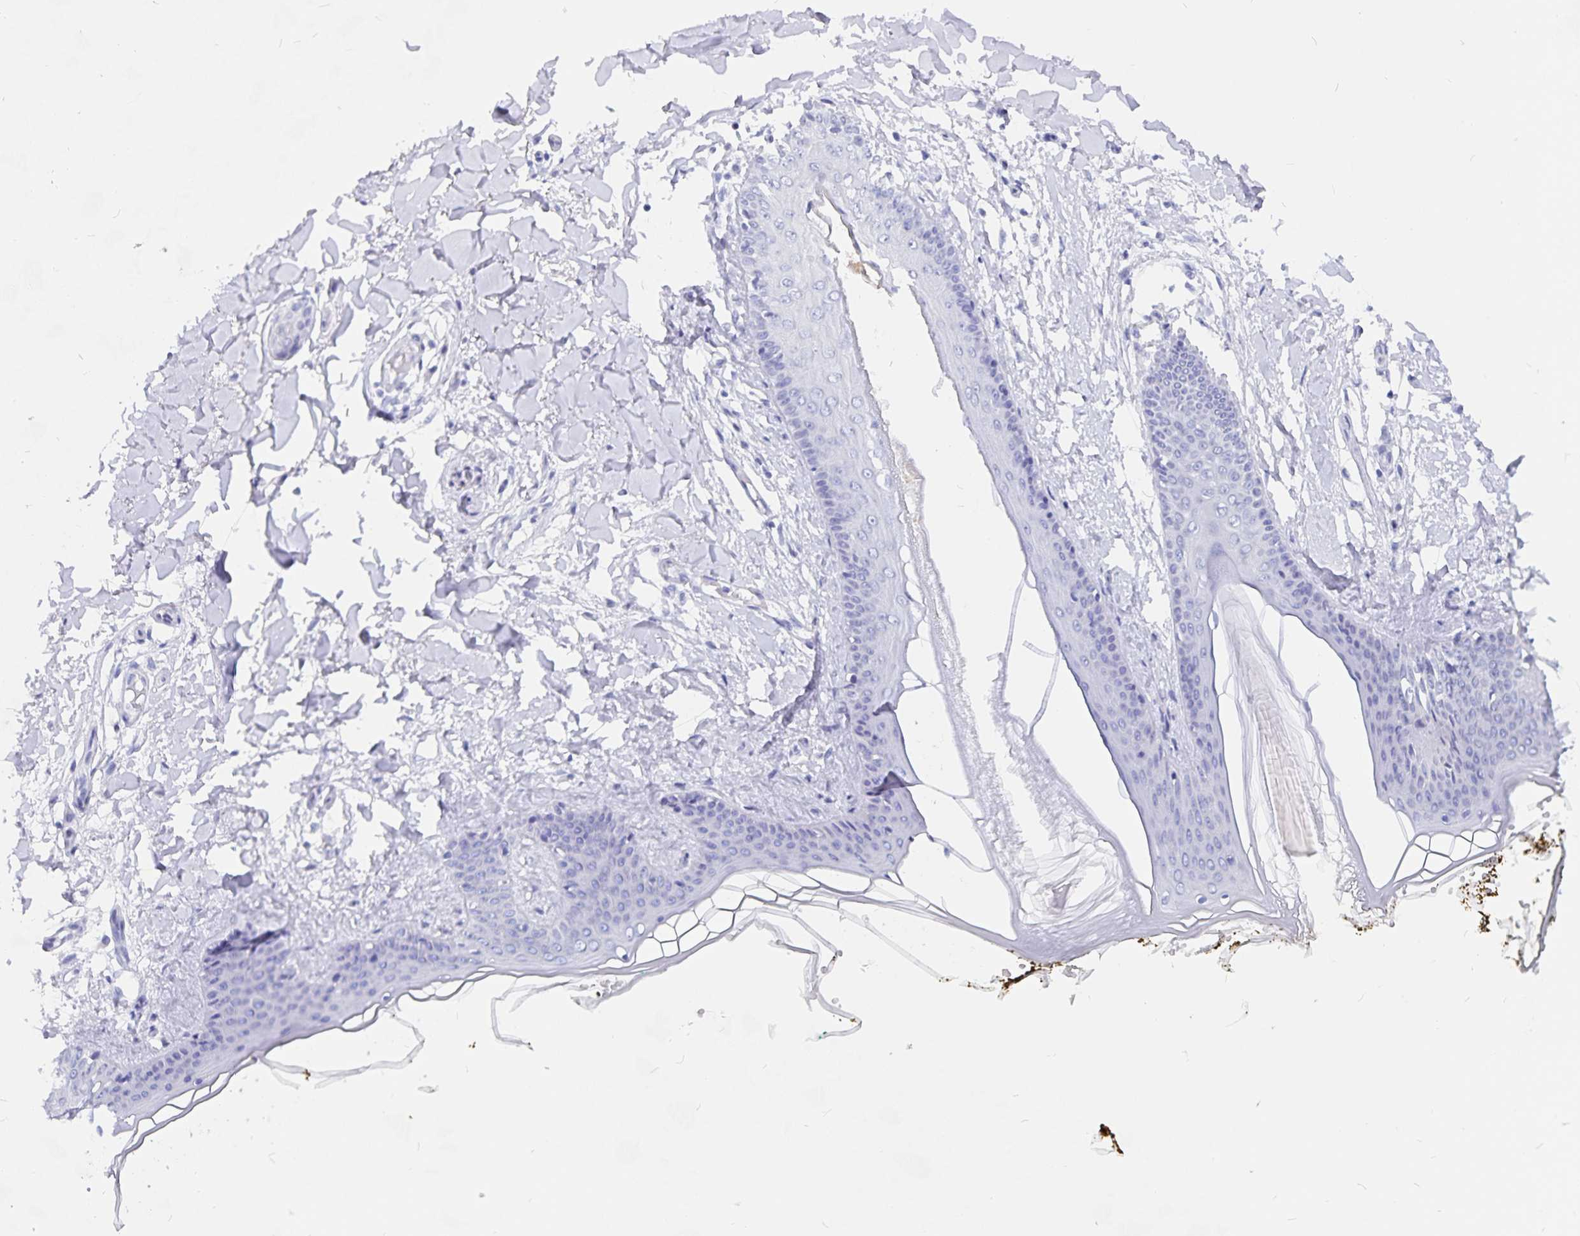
{"staining": {"intensity": "negative", "quantity": "none", "location": "none"}, "tissue": "skin", "cell_type": "Fibroblasts", "image_type": "normal", "snomed": [{"axis": "morphology", "description": "Normal tissue, NOS"}, {"axis": "topography", "description": "Skin"}], "caption": "Immunohistochemistry (IHC) histopathology image of unremarkable skin: skin stained with DAB shows no significant protein staining in fibroblasts. (Brightfield microscopy of DAB IHC at high magnification).", "gene": "SNTN", "patient": {"sex": "female", "age": 34}}